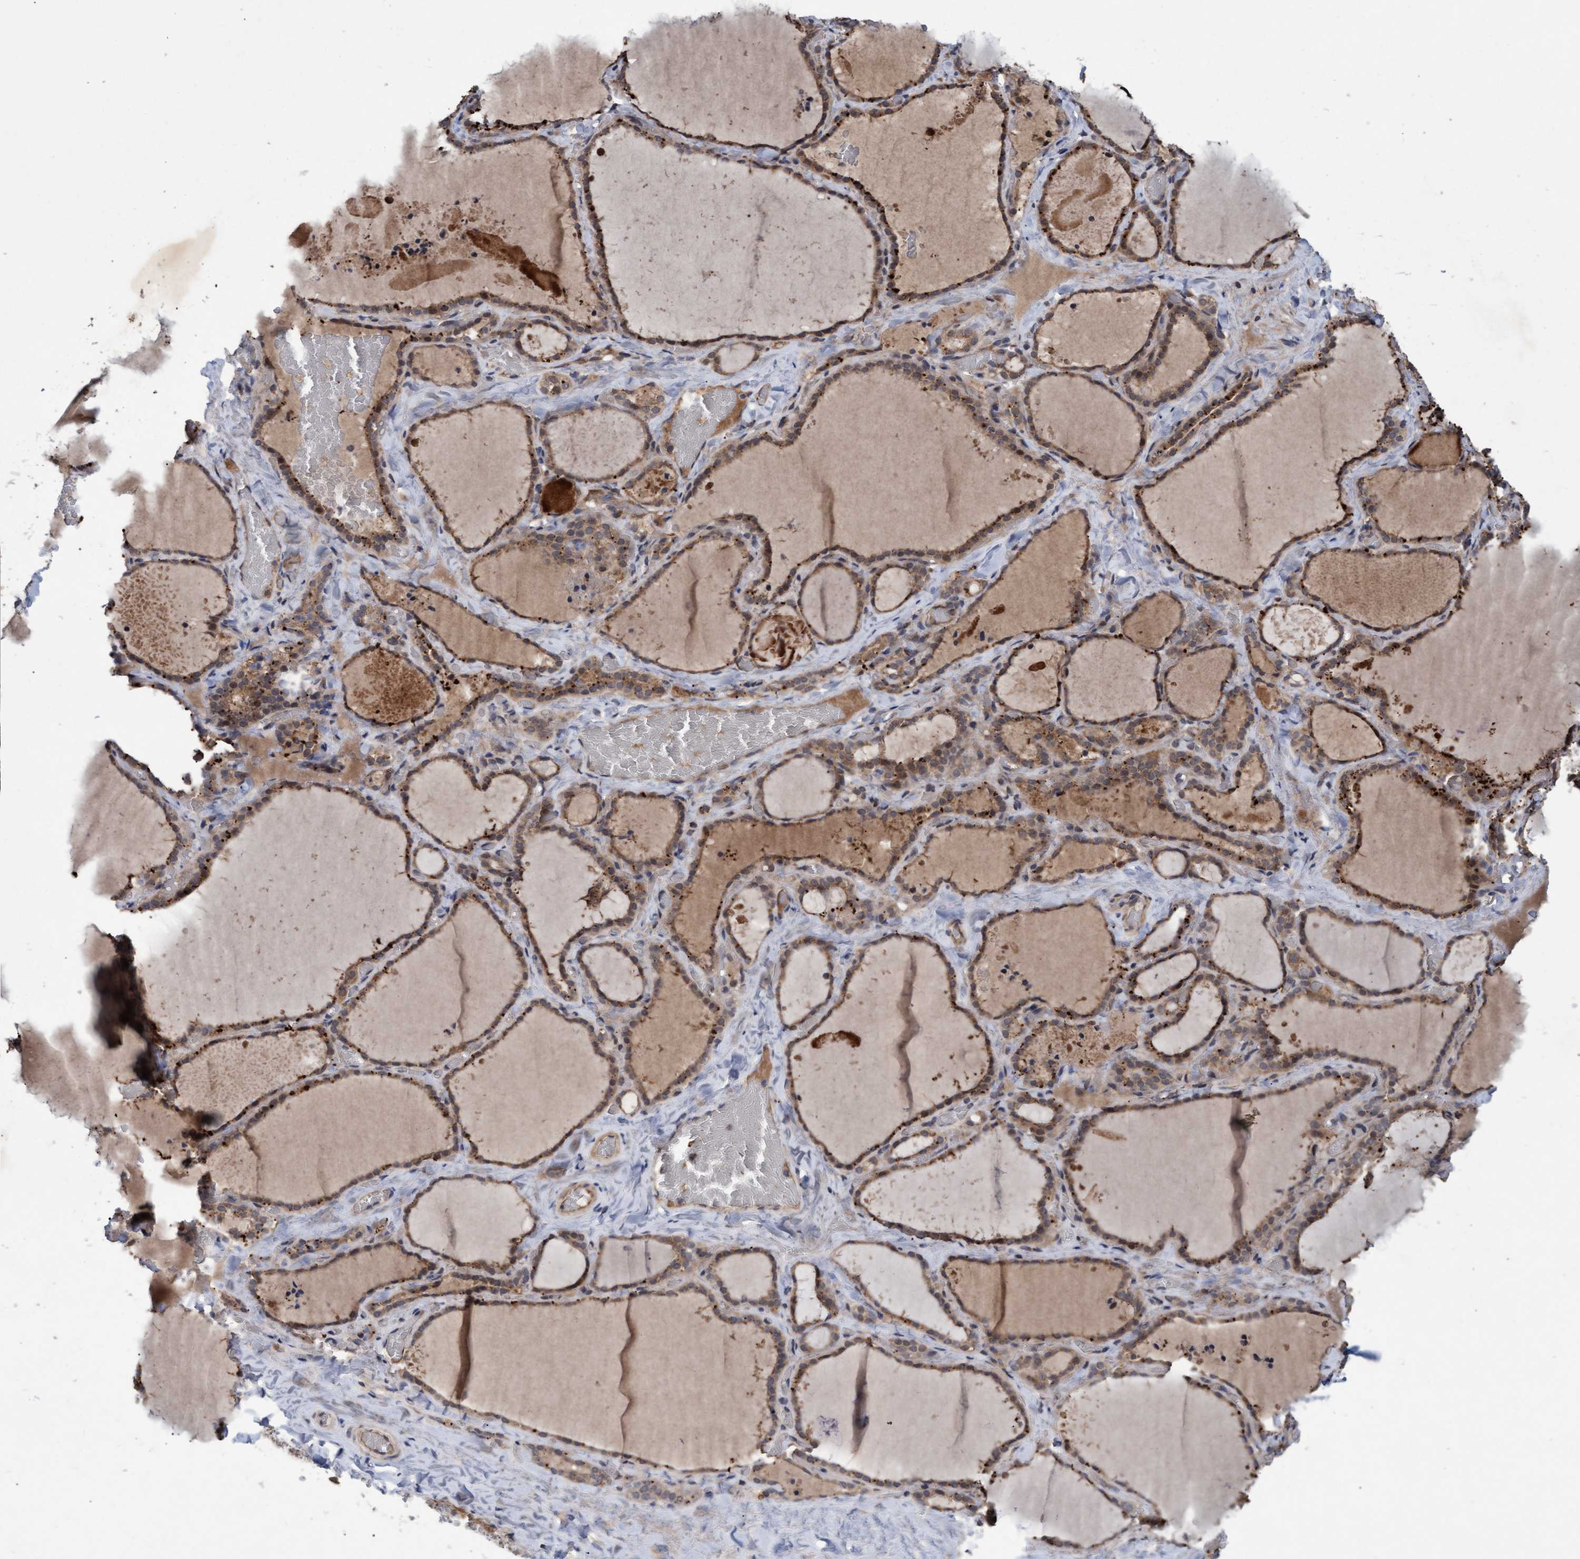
{"staining": {"intensity": "strong", "quantity": "25%-75%", "location": "cytoplasmic/membranous,nuclear"}, "tissue": "thyroid gland", "cell_type": "Glandular cells", "image_type": "normal", "snomed": [{"axis": "morphology", "description": "Normal tissue, NOS"}, {"axis": "topography", "description": "Thyroid gland"}], "caption": "About 25%-75% of glandular cells in benign human thyroid gland show strong cytoplasmic/membranous,nuclear protein staining as visualized by brown immunohistochemical staining.", "gene": "PSMB6", "patient": {"sex": "female", "age": 22}}